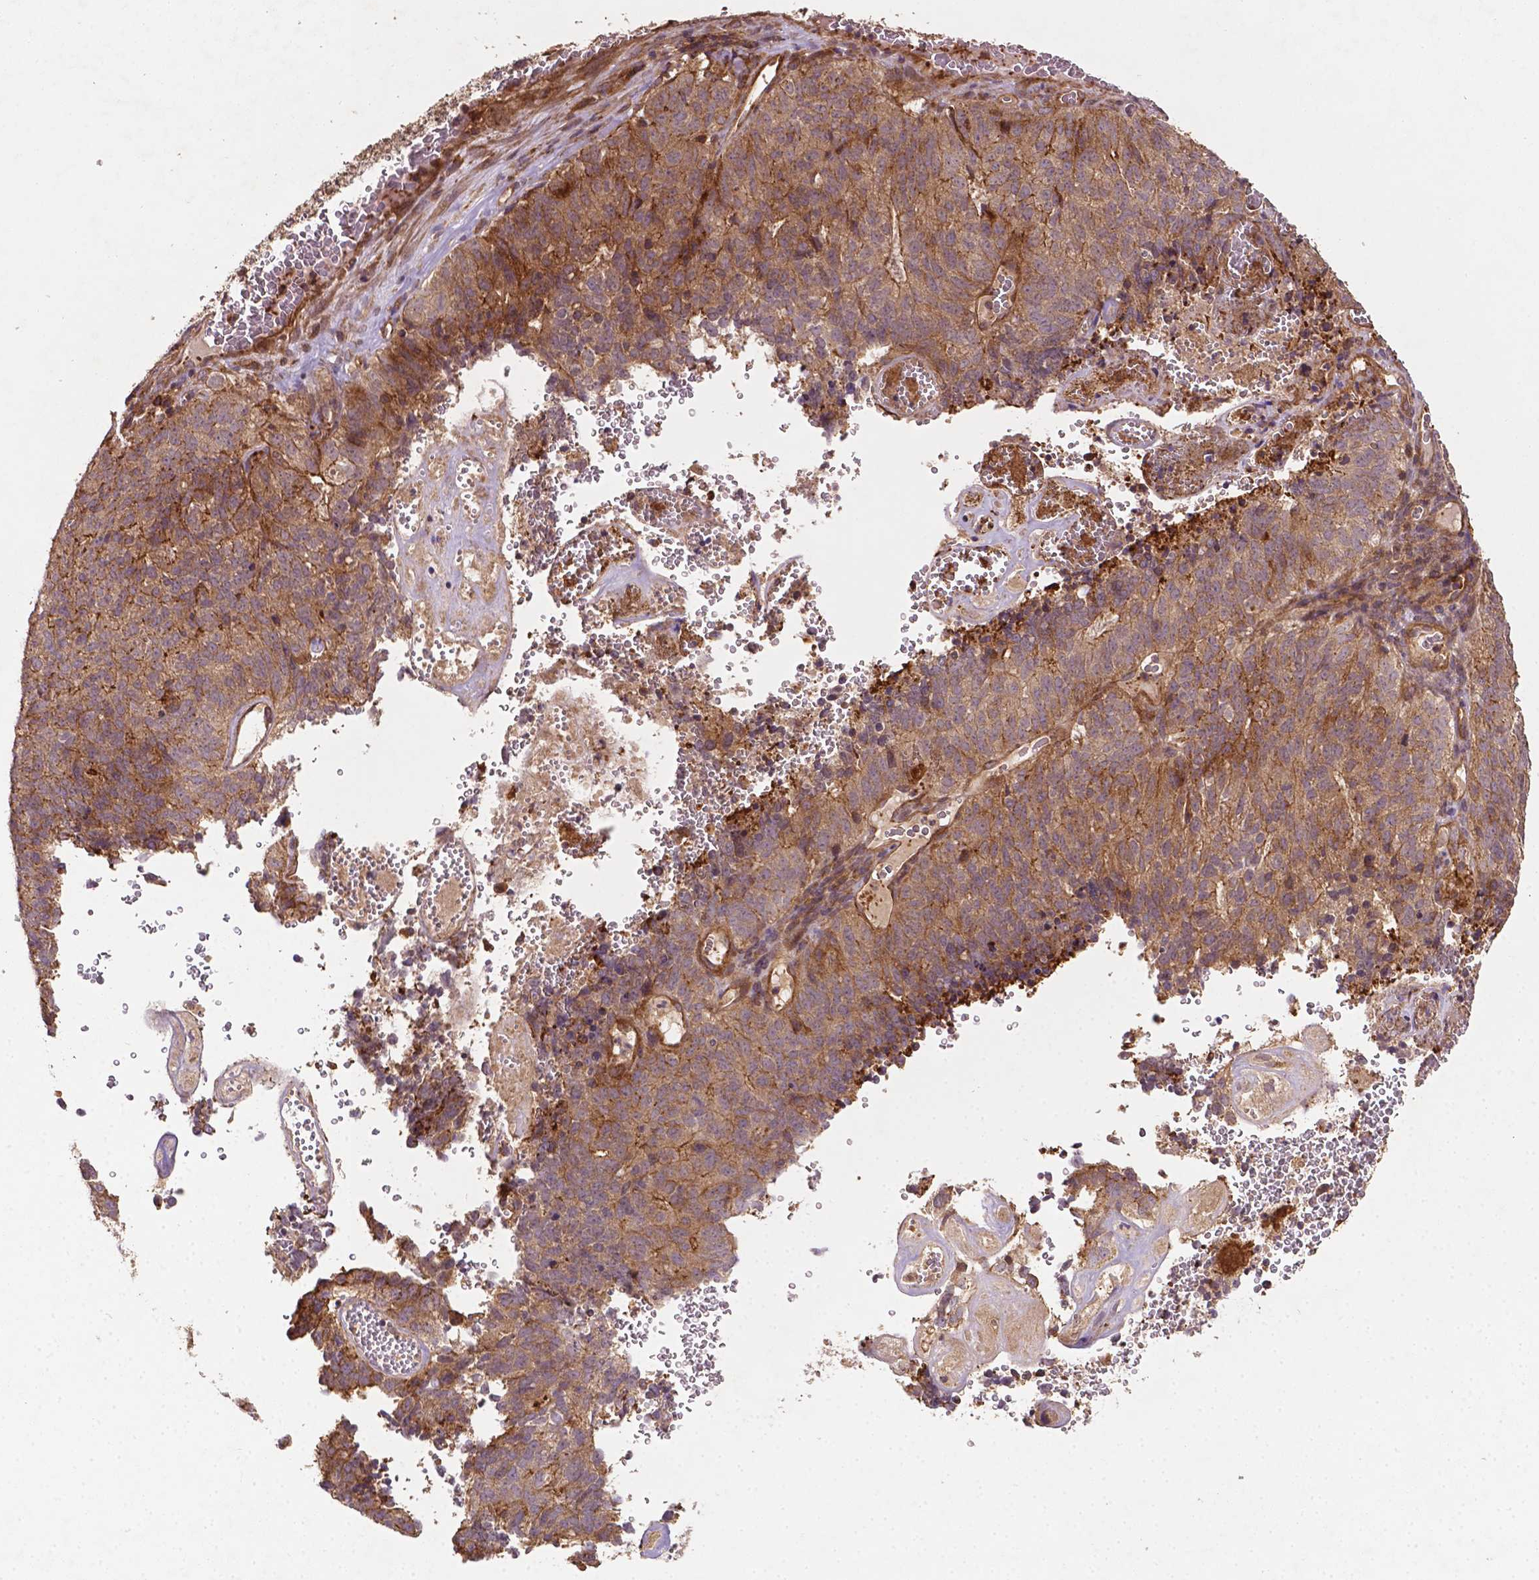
{"staining": {"intensity": "moderate", "quantity": ">75%", "location": "cytoplasmic/membranous"}, "tissue": "cervical cancer", "cell_type": "Tumor cells", "image_type": "cancer", "snomed": [{"axis": "morphology", "description": "Adenocarcinoma, NOS"}, {"axis": "topography", "description": "Cervix"}], "caption": "Cervical cancer tissue reveals moderate cytoplasmic/membranous positivity in about >75% of tumor cells", "gene": "ZMYND19", "patient": {"sex": "female", "age": 38}}